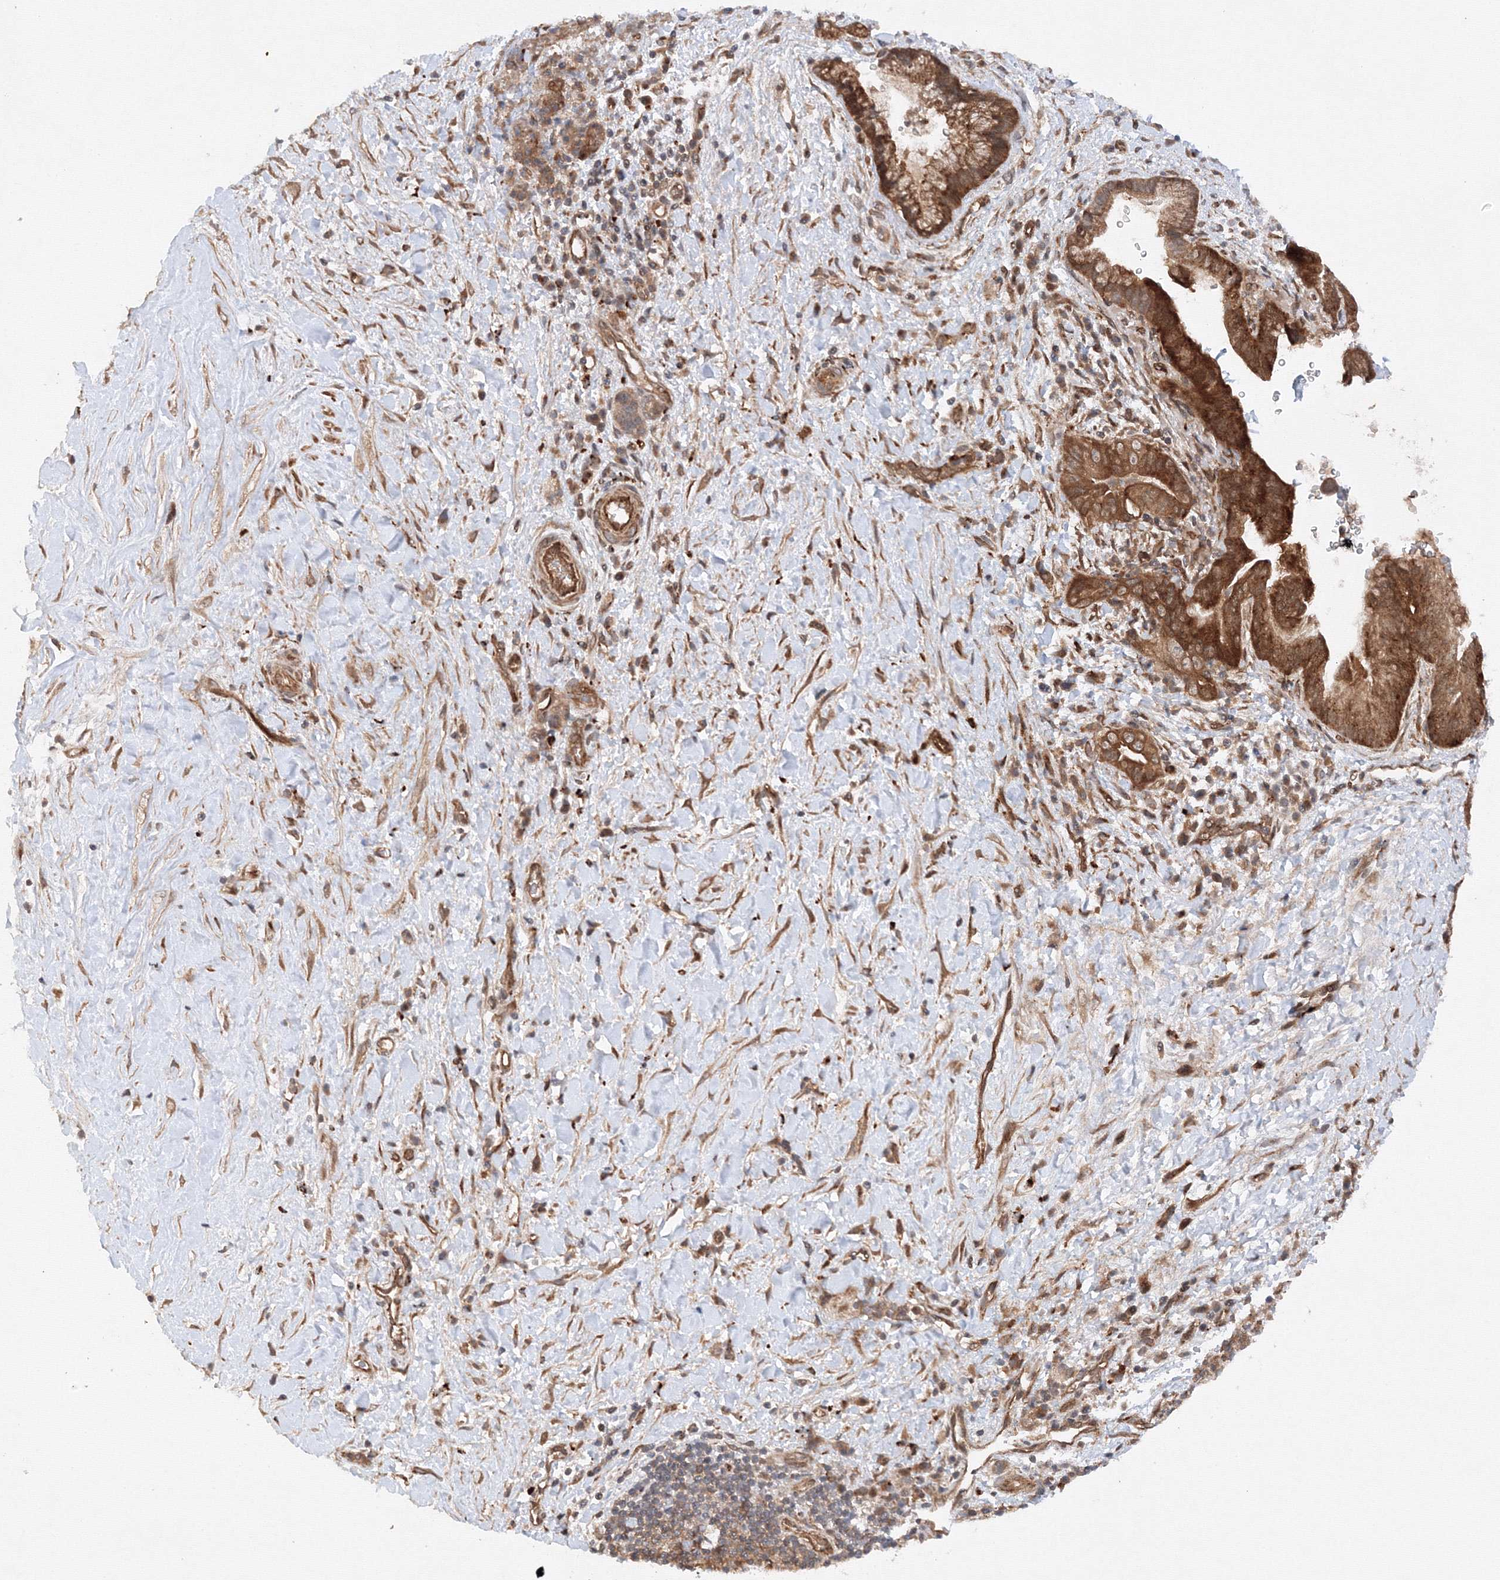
{"staining": {"intensity": "strong", "quantity": ">75%", "location": "cytoplasmic/membranous"}, "tissue": "pancreatic cancer", "cell_type": "Tumor cells", "image_type": "cancer", "snomed": [{"axis": "morphology", "description": "Adenocarcinoma, NOS"}, {"axis": "topography", "description": "Pancreas"}], "caption": "Strong cytoplasmic/membranous staining for a protein is present in about >75% of tumor cells of adenocarcinoma (pancreatic) using immunohistochemistry.", "gene": "DCTD", "patient": {"sex": "male", "age": 75}}